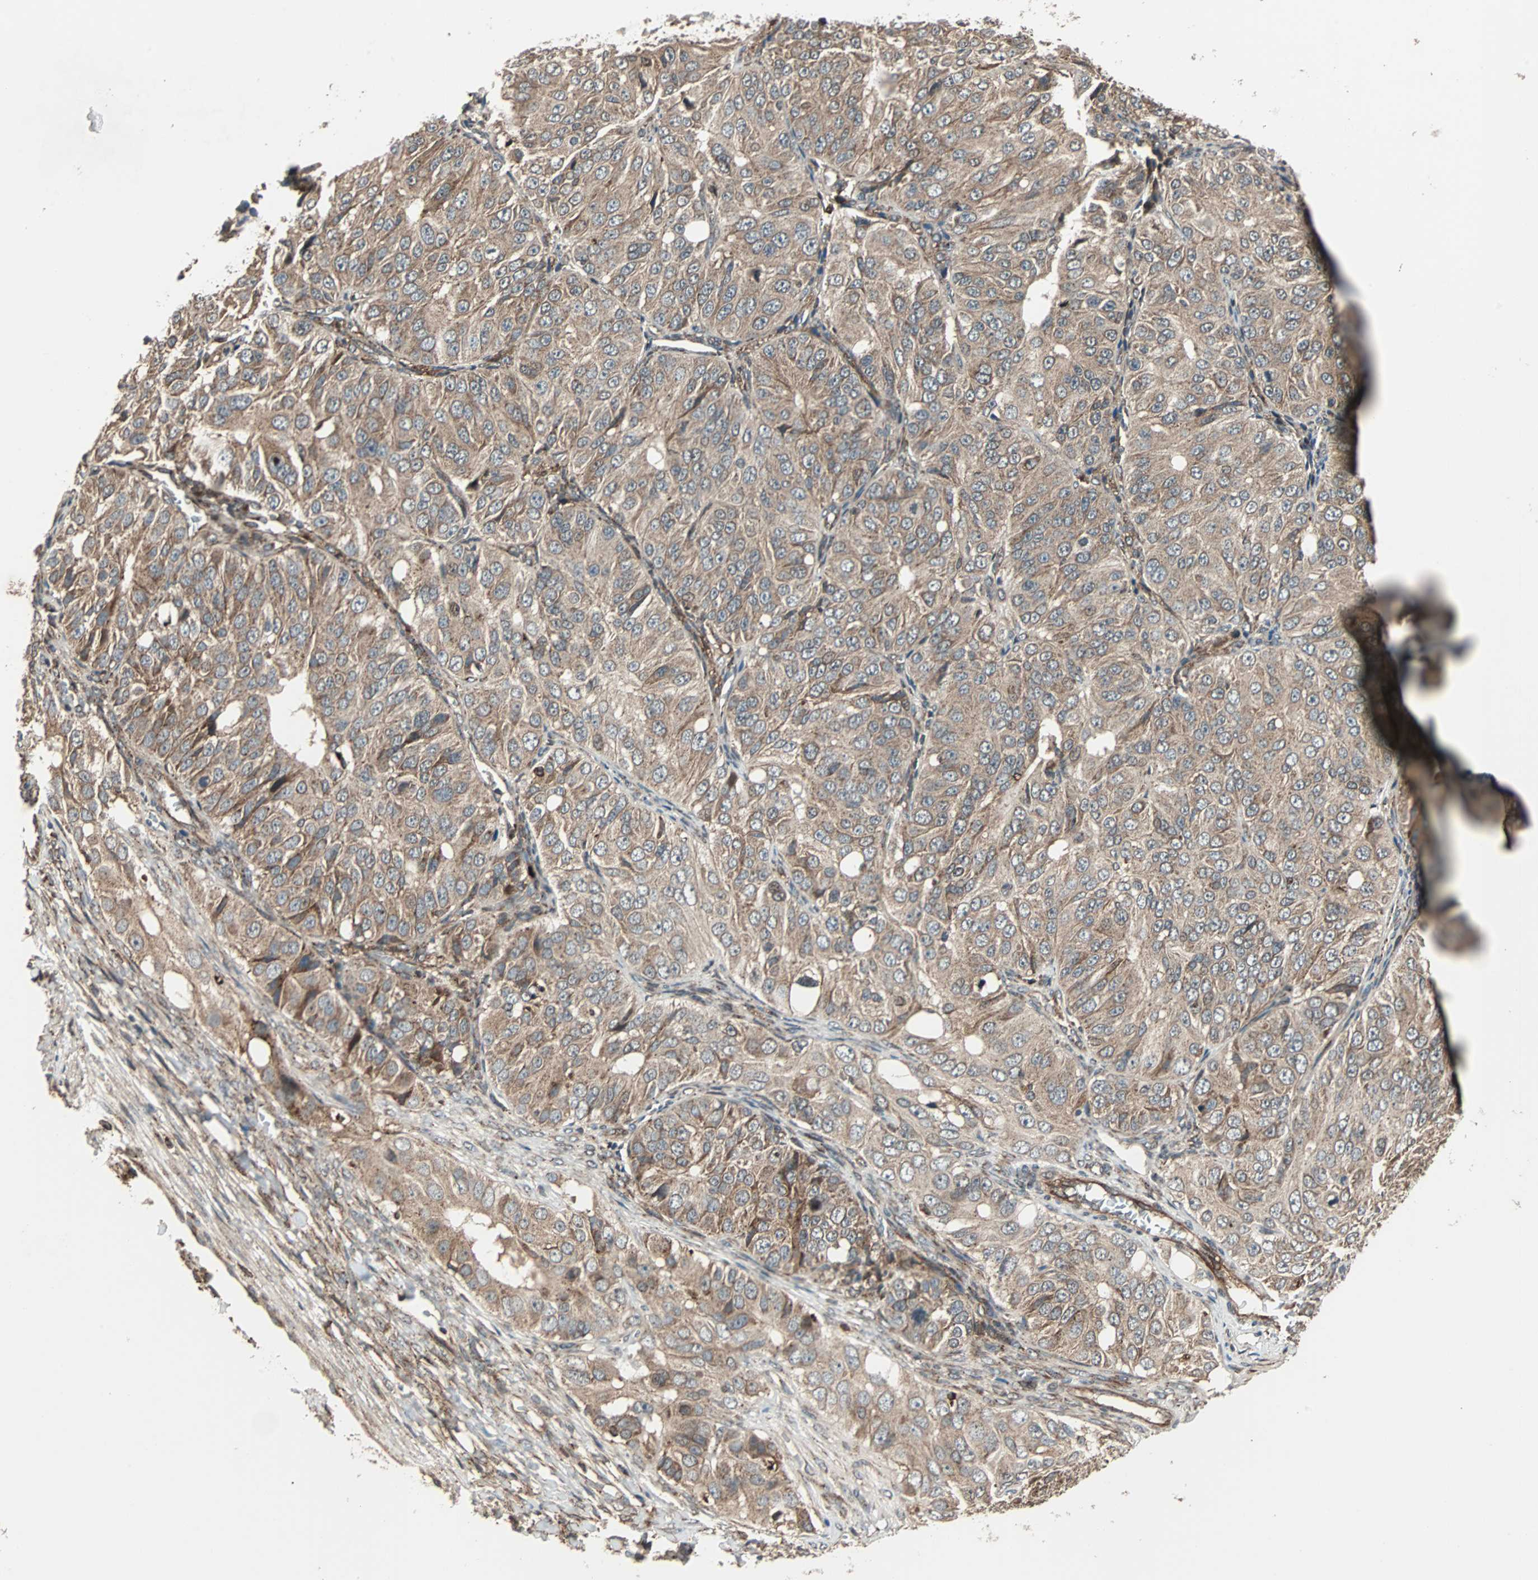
{"staining": {"intensity": "weak", "quantity": ">75%", "location": "cytoplasmic/membranous"}, "tissue": "ovarian cancer", "cell_type": "Tumor cells", "image_type": "cancer", "snomed": [{"axis": "morphology", "description": "Carcinoma, endometroid"}, {"axis": "topography", "description": "Ovary"}], "caption": "This photomicrograph reveals immunohistochemistry (IHC) staining of human ovarian endometroid carcinoma, with low weak cytoplasmic/membranous expression in about >75% of tumor cells.", "gene": "RAB7A", "patient": {"sex": "female", "age": 51}}